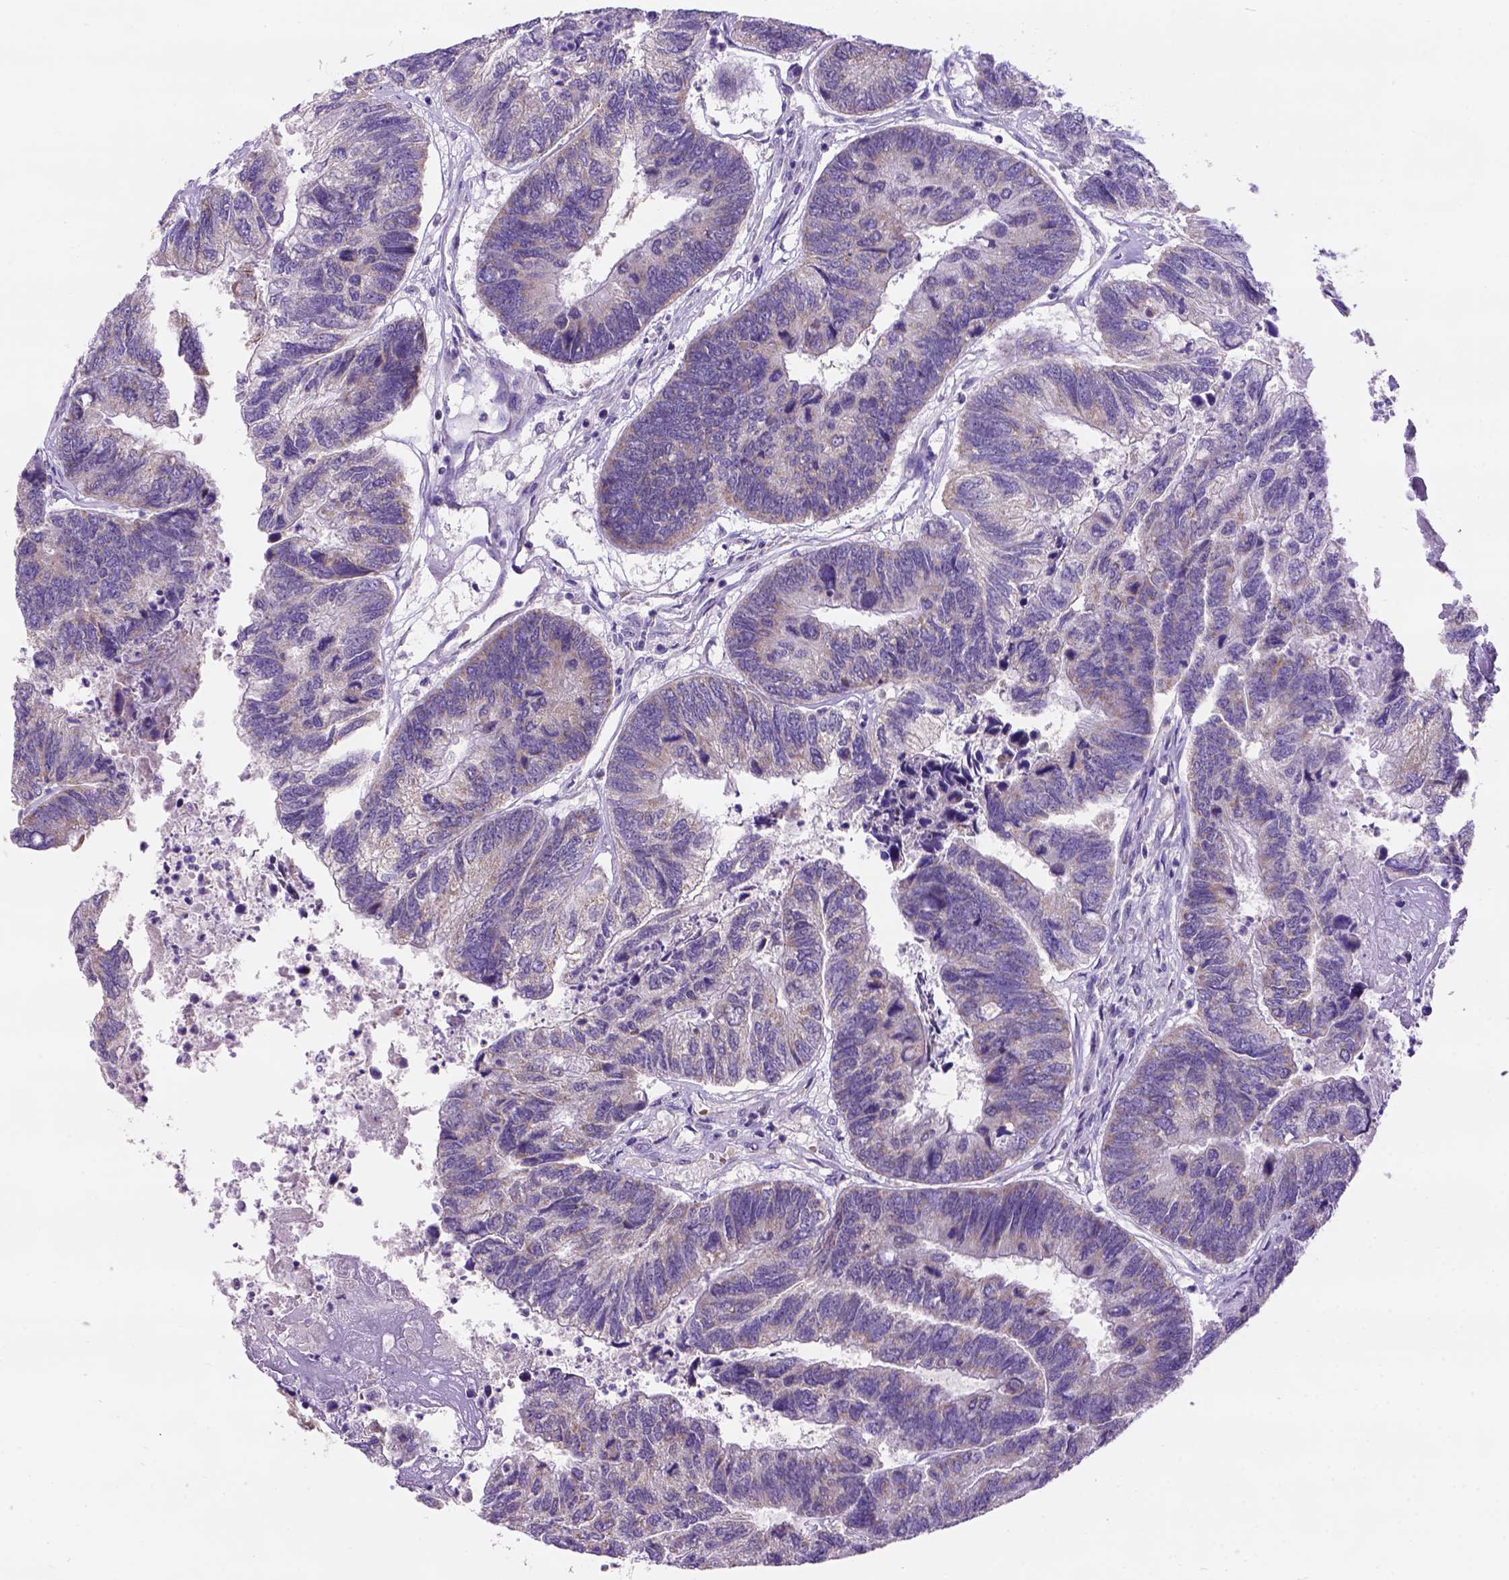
{"staining": {"intensity": "moderate", "quantity": "<25%", "location": "cytoplasmic/membranous"}, "tissue": "colorectal cancer", "cell_type": "Tumor cells", "image_type": "cancer", "snomed": [{"axis": "morphology", "description": "Adenocarcinoma, NOS"}, {"axis": "topography", "description": "Colon"}], "caption": "Moderate cytoplasmic/membranous protein staining is identified in about <25% of tumor cells in colorectal cancer (adenocarcinoma).", "gene": "L2HGDH", "patient": {"sex": "female", "age": 67}}